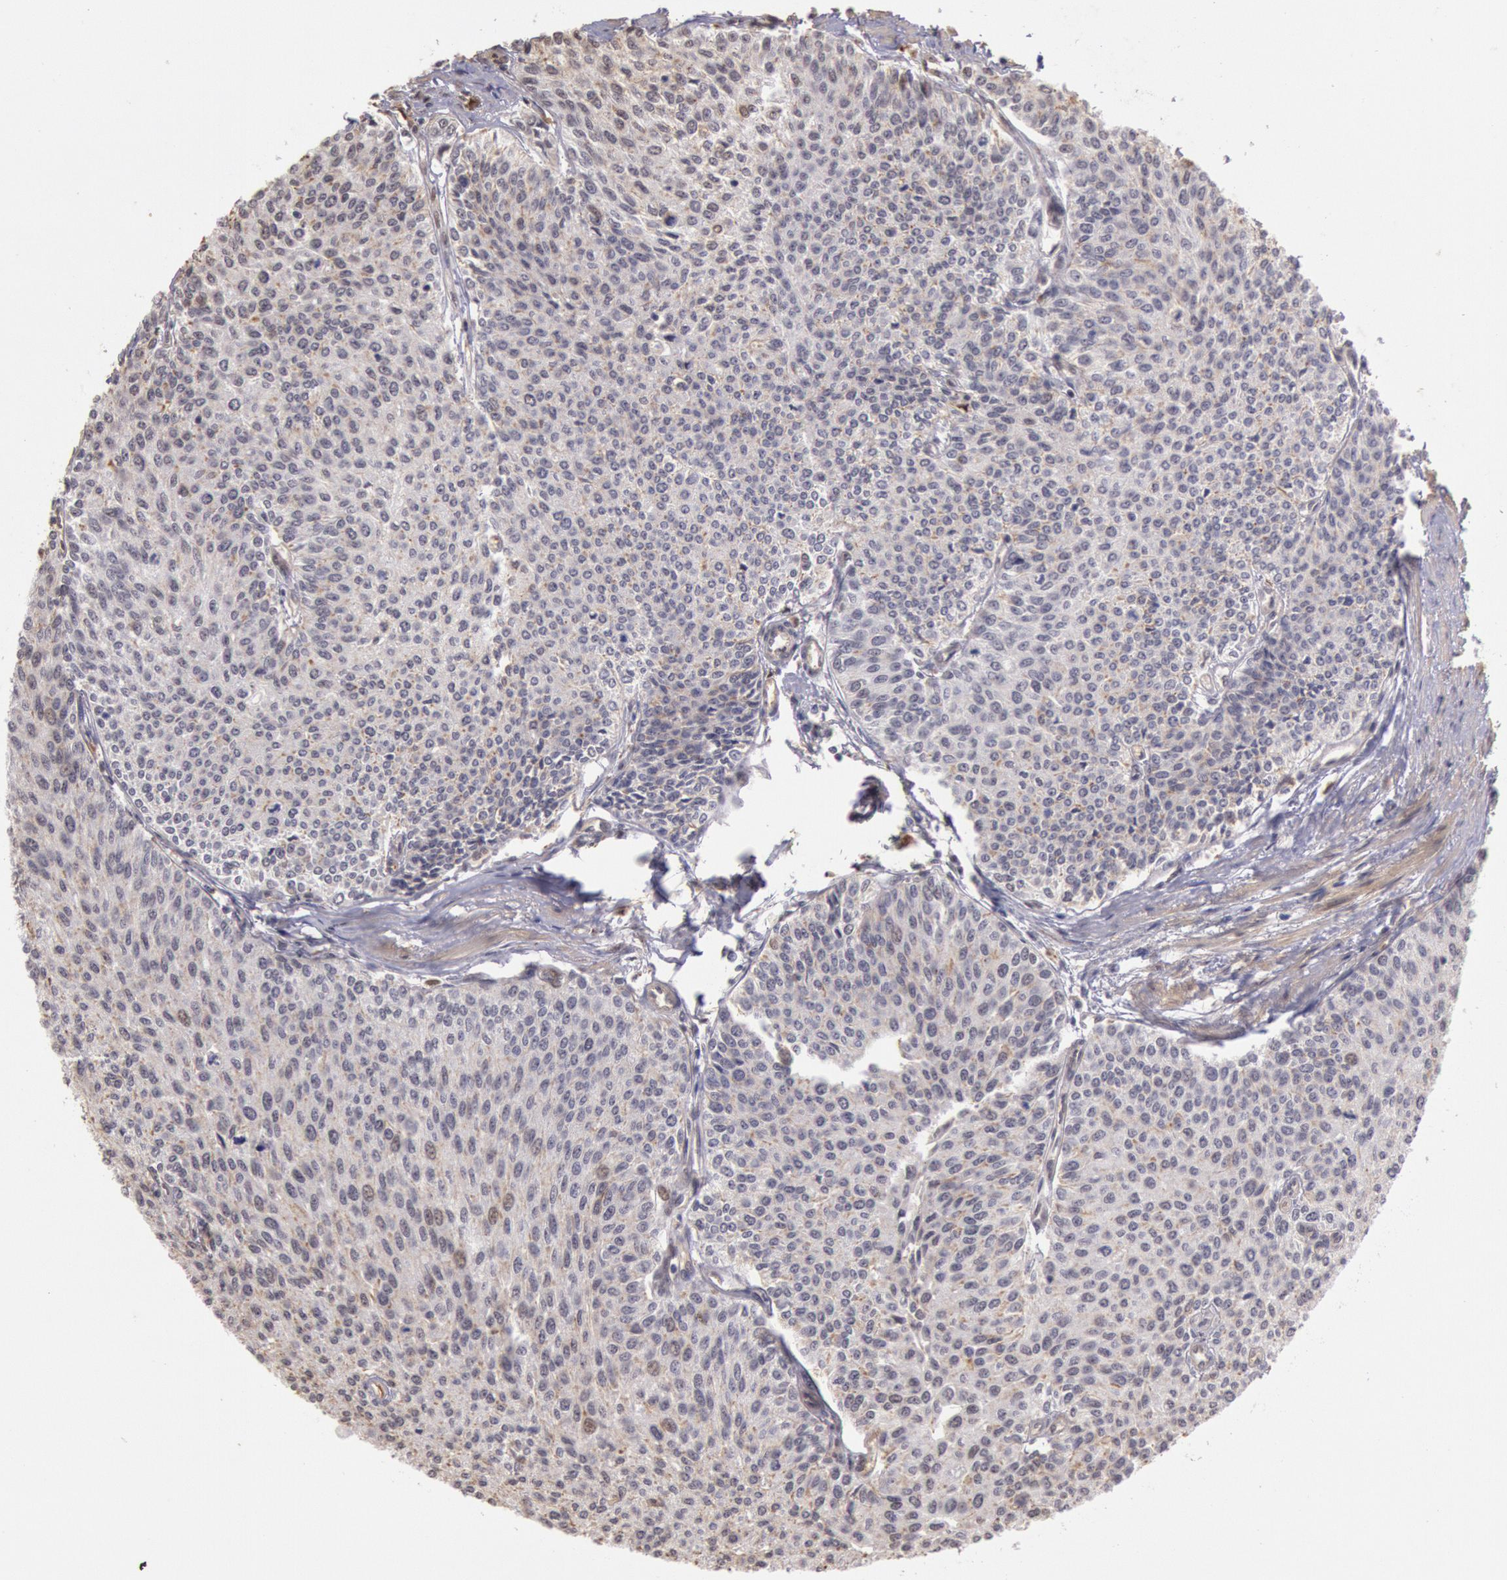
{"staining": {"intensity": "negative", "quantity": "none", "location": "none"}, "tissue": "urothelial cancer", "cell_type": "Tumor cells", "image_type": "cancer", "snomed": [{"axis": "morphology", "description": "Urothelial carcinoma, Low grade"}, {"axis": "topography", "description": "Urinary bladder"}], "caption": "The histopathology image displays no staining of tumor cells in low-grade urothelial carcinoma. The staining is performed using DAB (3,3'-diaminobenzidine) brown chromogen with nuclei counter-stained in using hematoxylin.", "gene": "LIG4", "patient": {"sex": "female", "age": 73}}